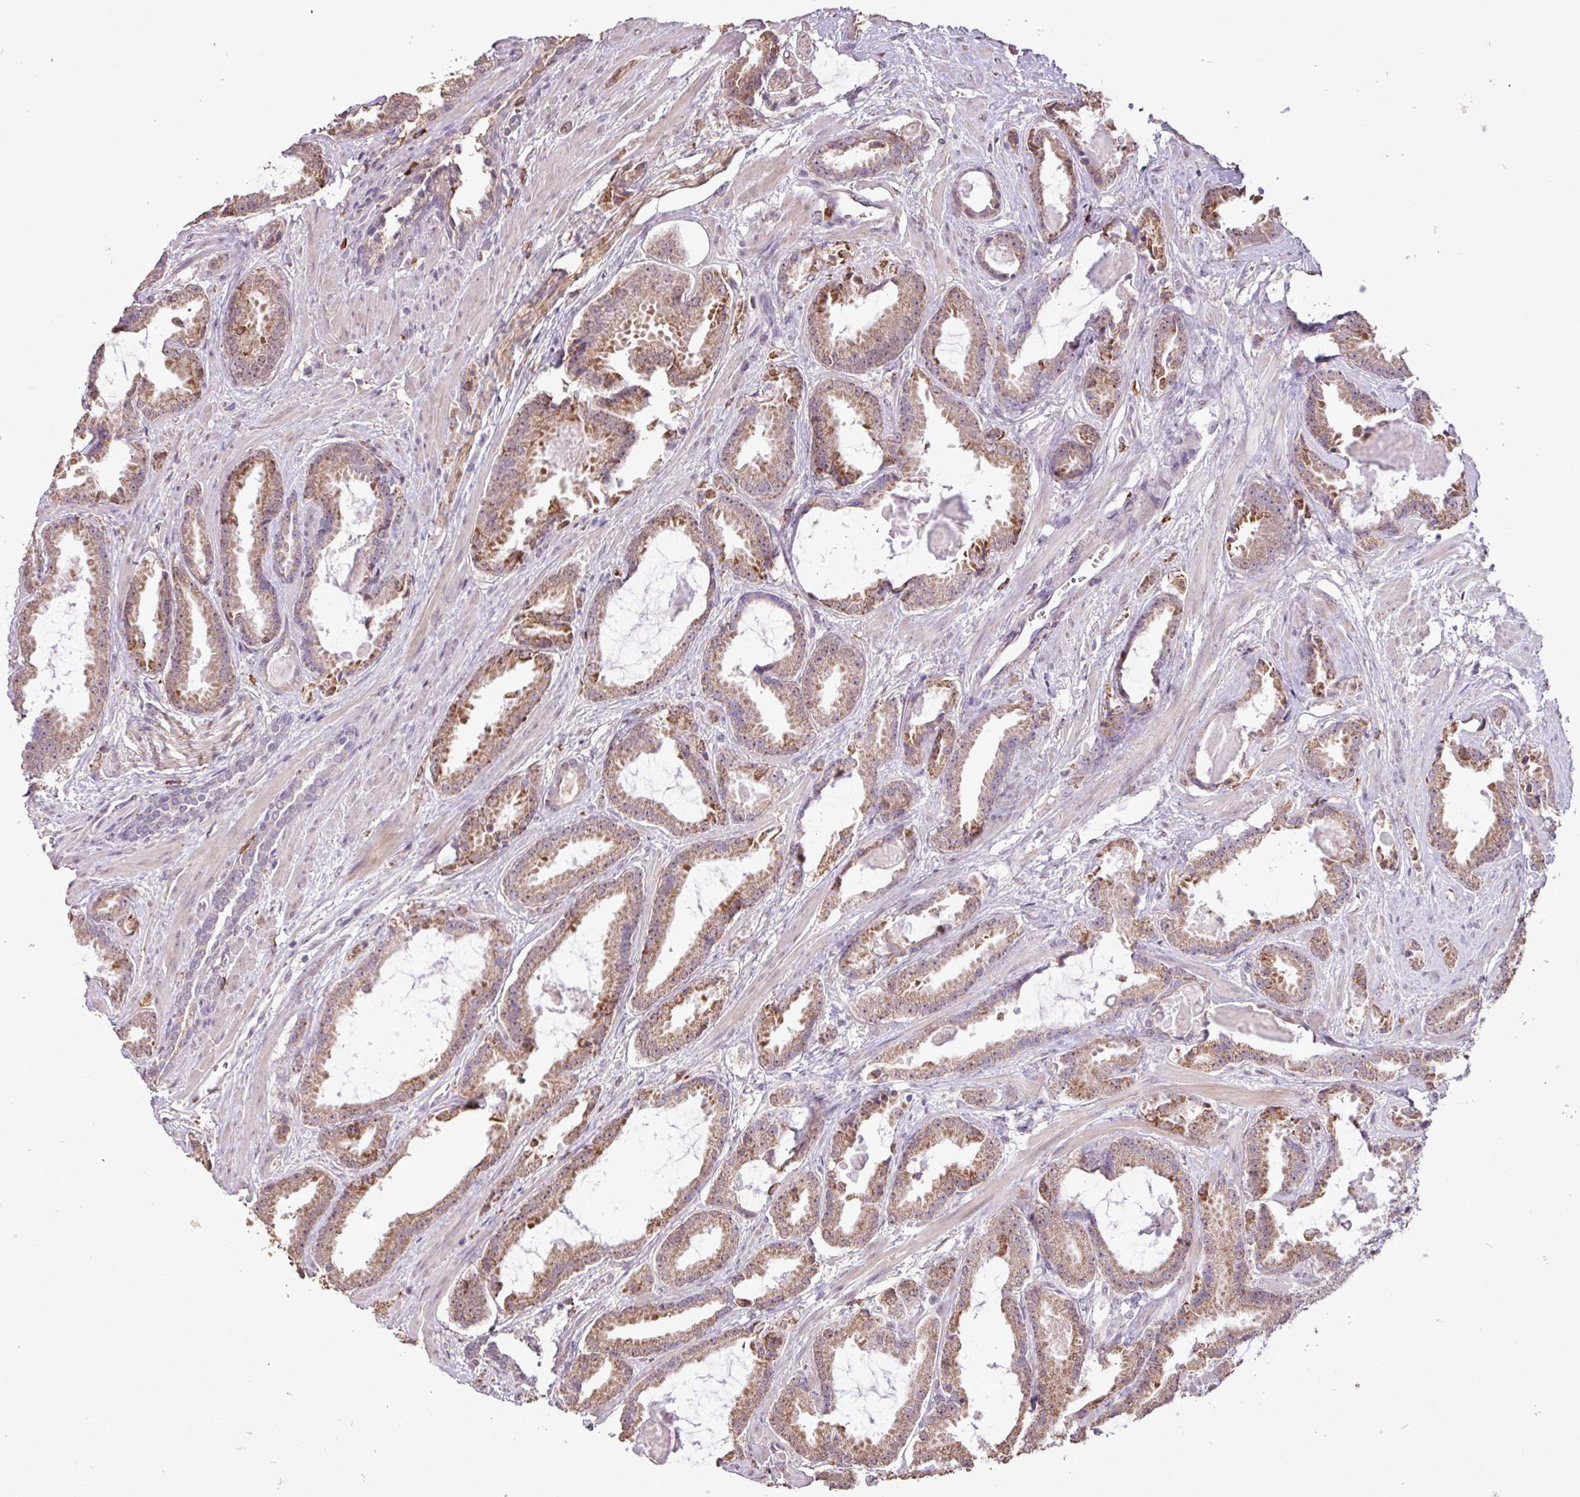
{"staining": {"intensity": "moderate", "quantity": "25%-75%", "location": "cytoplasmic/membranous"}, "tissue": "prostate cancer", "cell_type": "Tumor cells", "image_type": "cancer", "snomed": [{"axis": "morphology", "description": "Adenocarcinoma, Low grade"}, {"axis": "topography", "description": "Prostate"}], "caption": "Moderate cytoplasmic/membranous protein positivity is appreciated in approximately 25%-75% of tumor cells in prostate low-grade adenocarcinoma. The staining is performed using DAB brown chromogen to label protein expression. The nuclei are counter-stained blue using hematoxylin.", "gene": "L3MBTL3", "patient": {"sex": "male", "age": 62}}